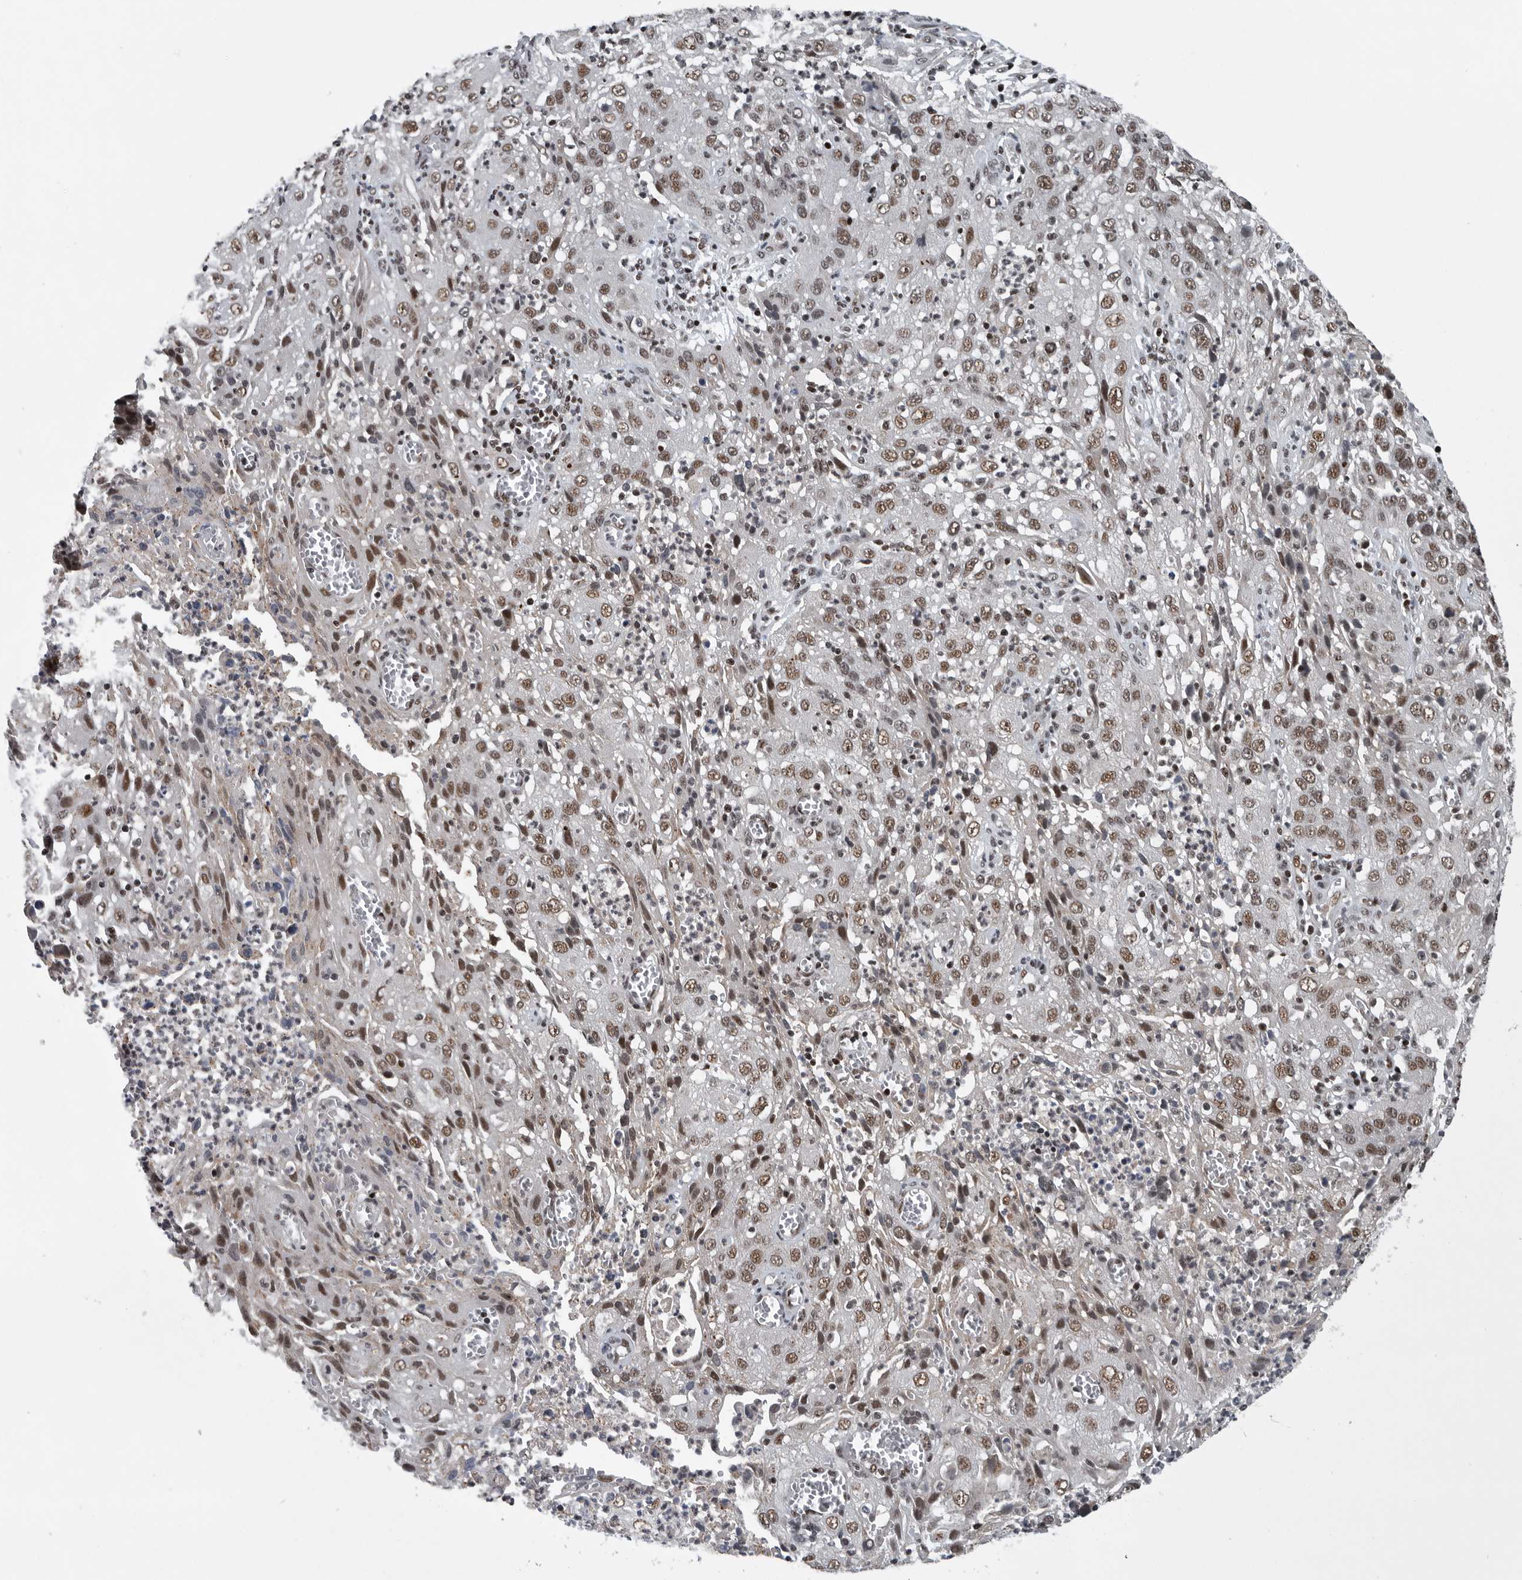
{"staining": {"intensity": "weak", "quantity": ">75%", "location": "nuclear"}, "tissue": "cervical cancer", "cell_type": "Tumor cells", "image_type": "cancer", "snomed": [{"axis": "morphology", "description": "Squamous cell carcinoma, NOS"}, {"axis": "topography", "description": "Cervix"}], "caption": "About >75% of tumor cells in cervical cancer show weak nuclear protein expression as visualized by brown immunohistochemical staining.", "gene": "SENP7", "patient": {"sex": "female", "age": 32}}